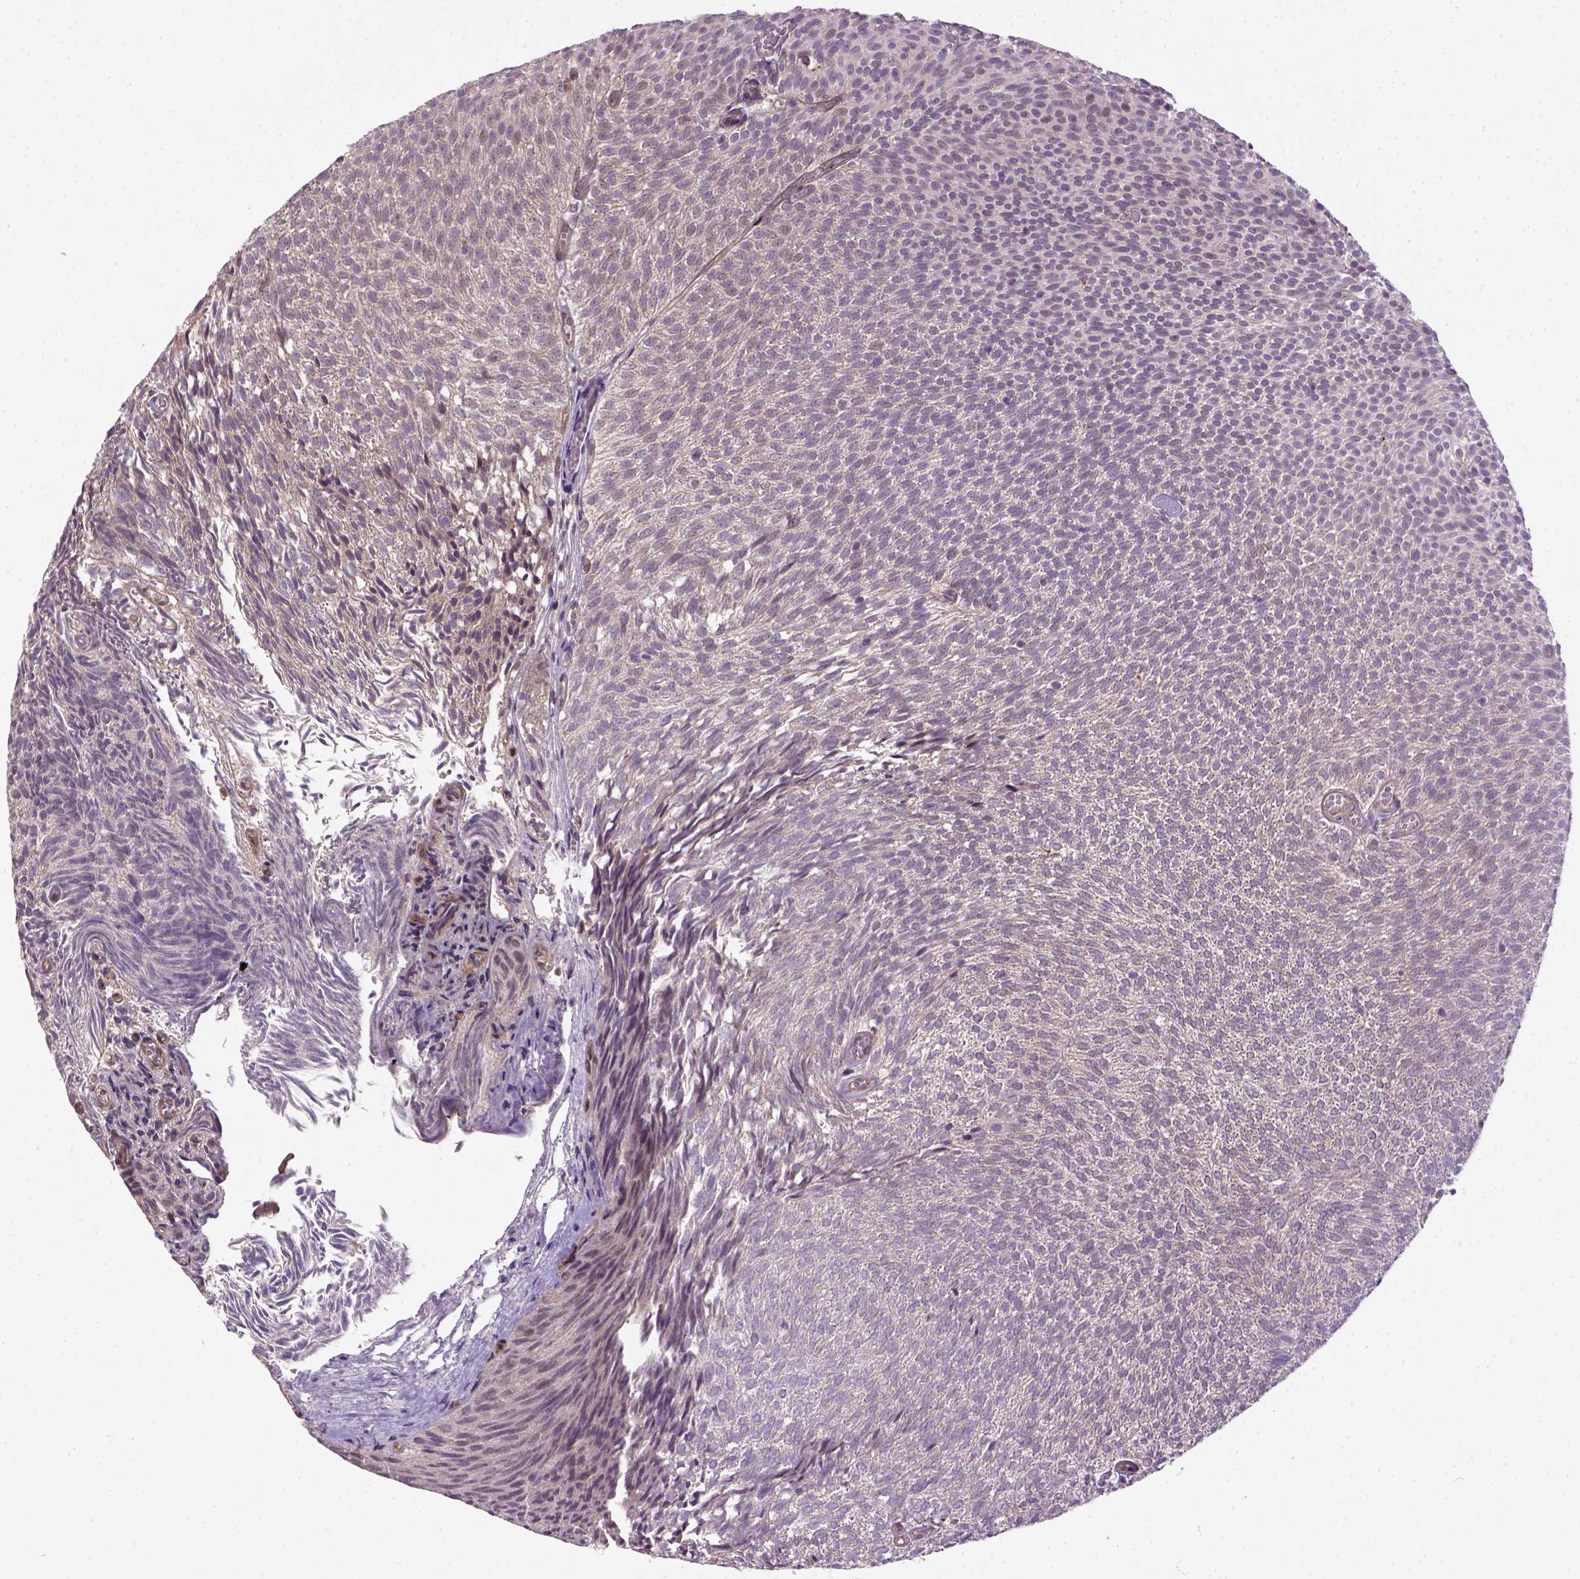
{"staining": {"intensity": "negative", "quantity": "none", "location": "none"}, "tissue": "urothelial cancer", "cell_type": "Tumor cells", "image_type": "cancer", "snomed": [{"axis": "morphology", "description": "Urothelial carcinoma, Low grade"}, {"axis": "topography", "description": "Urinary bladder"}], "caption": "A high-resolution micrograph shows immunohistochemistry (IHC) staining of low-grade urothelial carcinoma, which displays no significant staining in tumor cells.", "gene": "KAZN", "patient": {"sex": "male", "age": 77}}